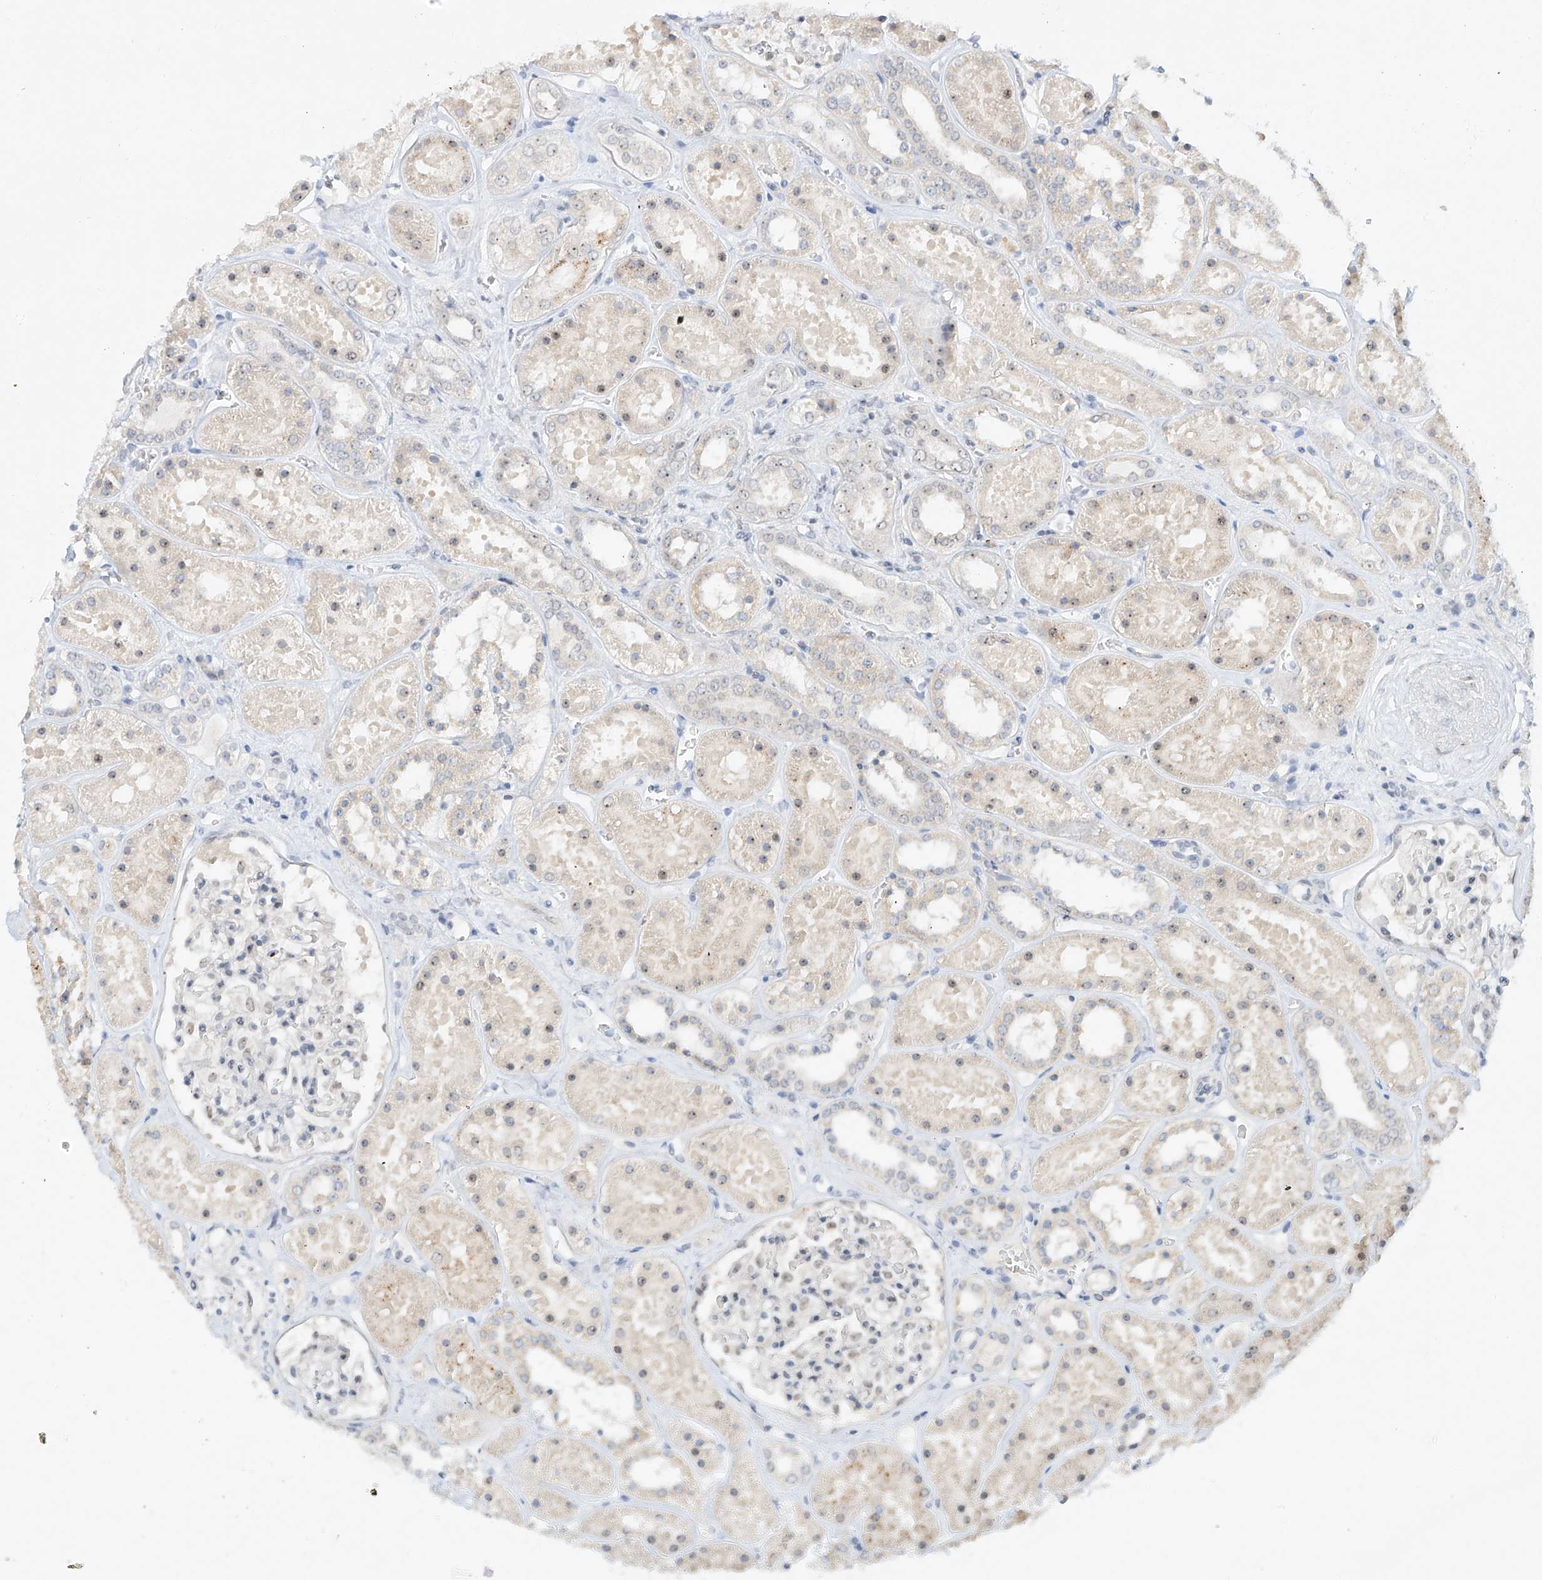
{"staining": {"intensity": "weak", "quantity": "<25%", "location": "nuclear"}, "tissue": "kidney", "cell_type": "Cells in glomeruli", "image_type": "normal", "snomed": [{"axis": "morphology", "description": "Normal tissue, NOS"}, {"axis": "topography", "description": "Kidney"}], "caption": "A high-resolution image shows immunohistochemistry (IHC) staining of unremarkable kidney, which displays no significant staining in cells in glomeruli.", "gene": "TASP1", "patient": {"sex": "female", "age": 41}}